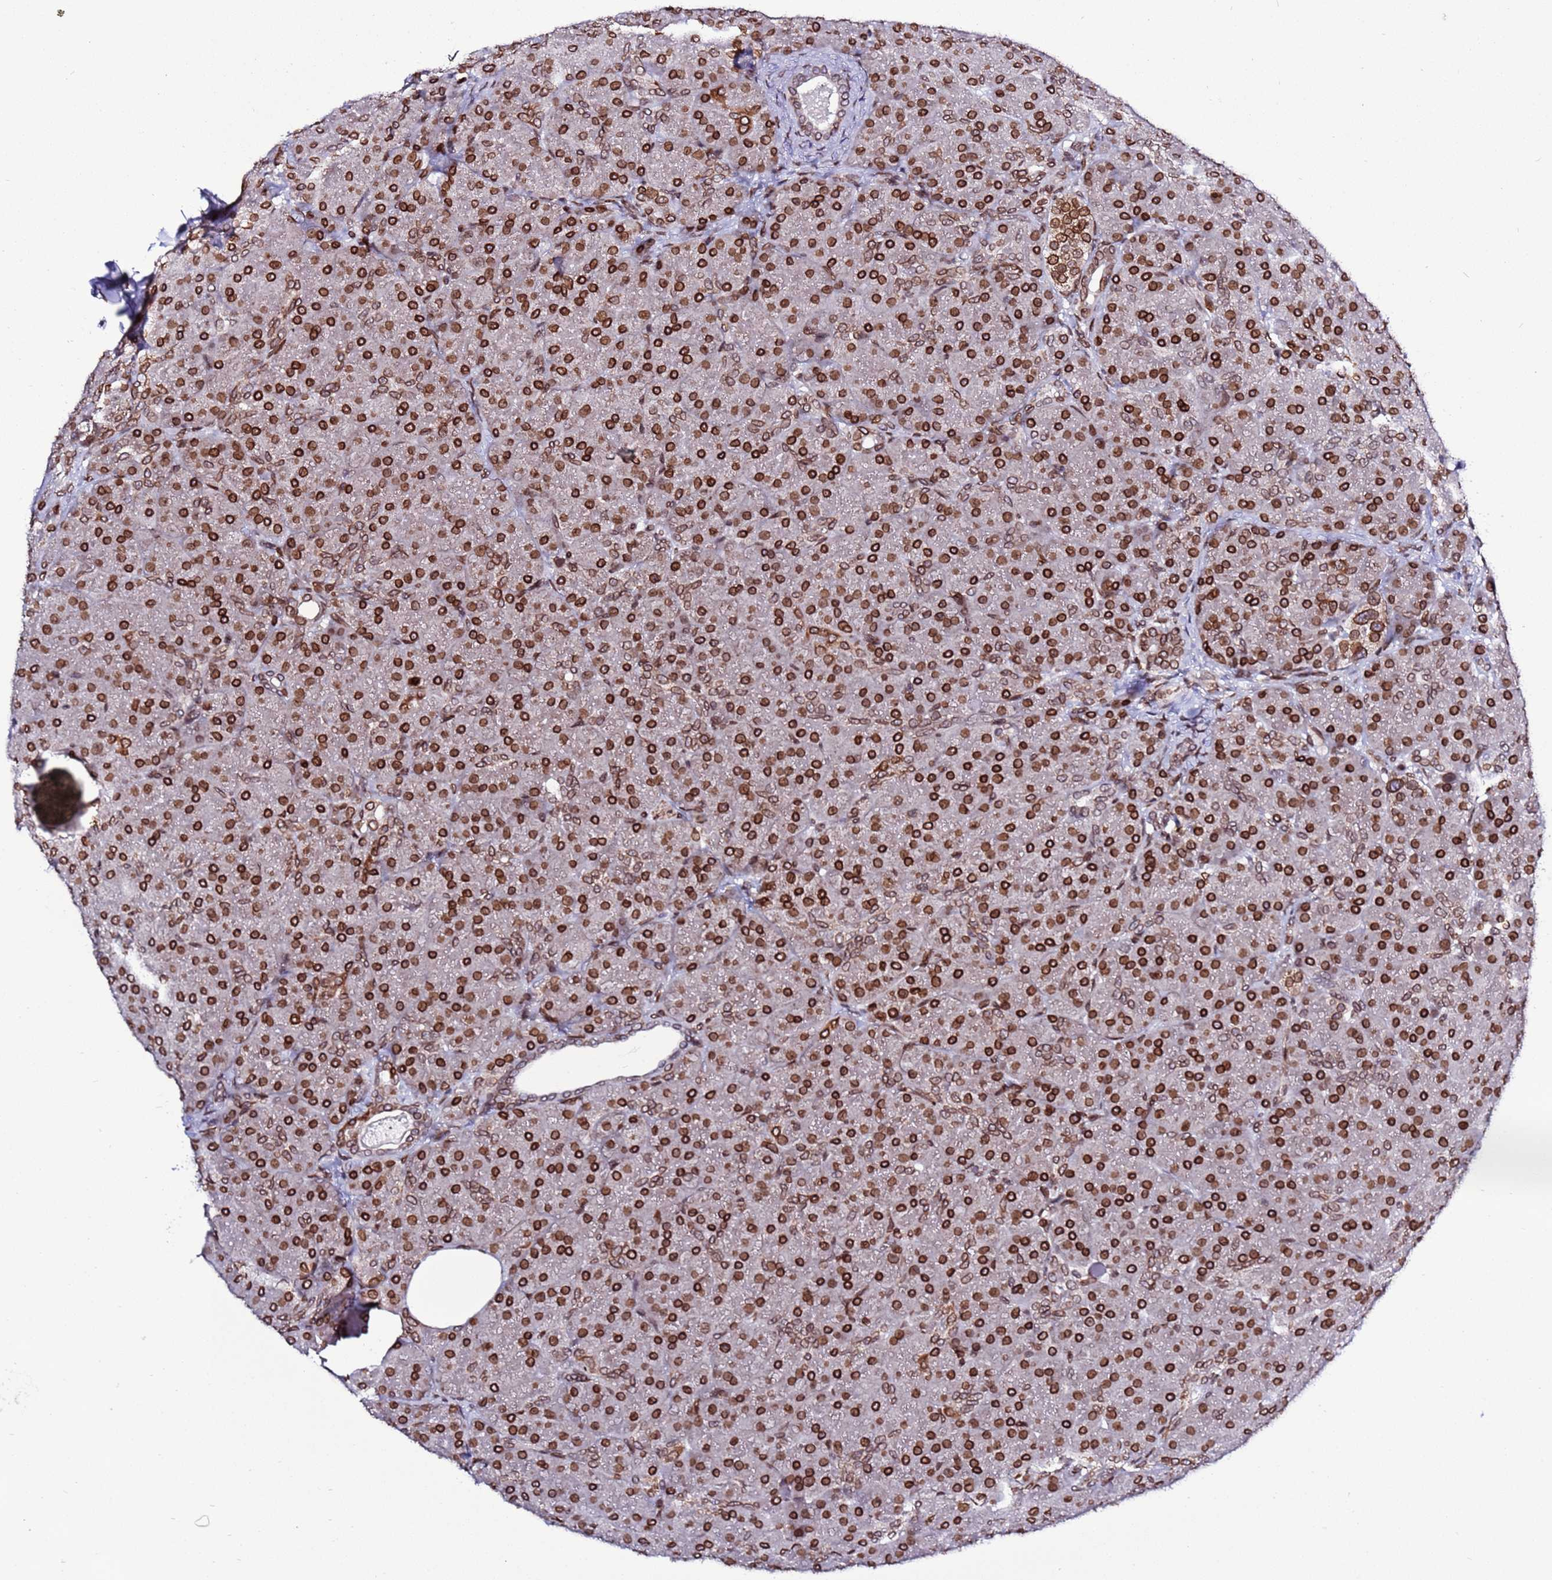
{"staining": {"intensity": "strong", "quantity": ">75%", "location": "cytoplasmic/membranous,nuclear"}, "tissue": "pancreas", "cell_type": "Exocrine glandular cells", "image_type": "normal", "snomed": [{"axis": "morphology", "description": "Normal tissue, NOS"}, {"axis": "topography", "description": "Pancreas"}], "caption": "A photomicrograph of human pancreas stained for a protein demonstrates strong cytoplasmic/membranous,nuclear brown staining in exocrine glandular cells. (Brightfield microscopy of DAB IHC at high magnification).", "gene": "TOR1AIP1", "patient": {"sex": "male", "age": 66}}